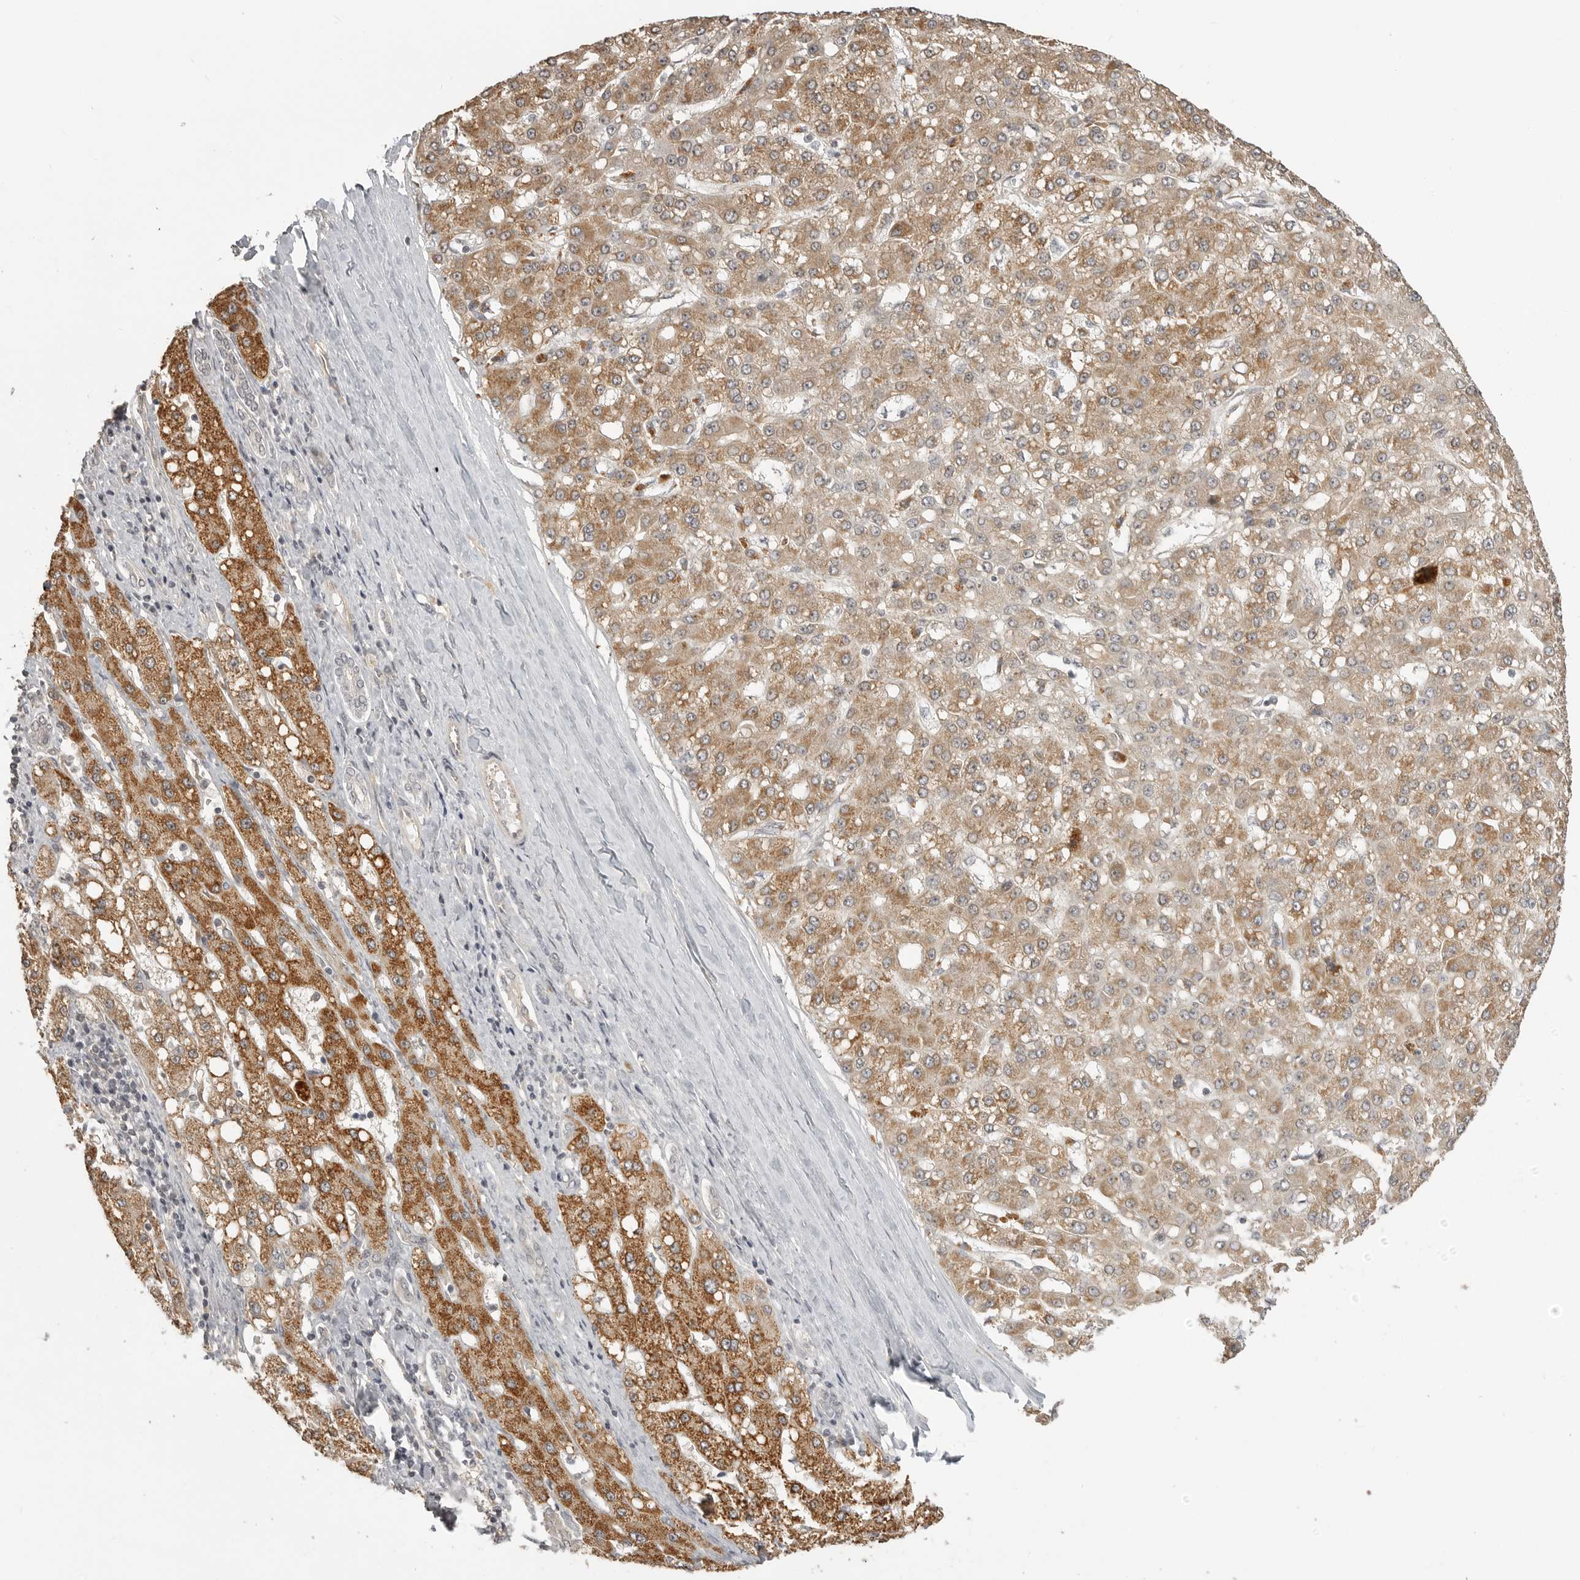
{"staining": {"intensity": "moderate", "quantity": ">75%", "location": "cytoplasmic/membranous"}, "tissue": "liver cancer", "cell_type": "Tumor cells", "image_type": "cancer", "snomed": [{"axis": "morphology", "description": "Carcinoma, Hepatocellular, NOS"}, {"axis": "topography", "description": "Liver"}], "caption": "The immunohistochemical stain highlights moderate cytoplasmic/membranous positivity in tumor cells of liver cancer tissue.", "gene": "SMG8", "patient": {"sex": "male", "age": 67}}